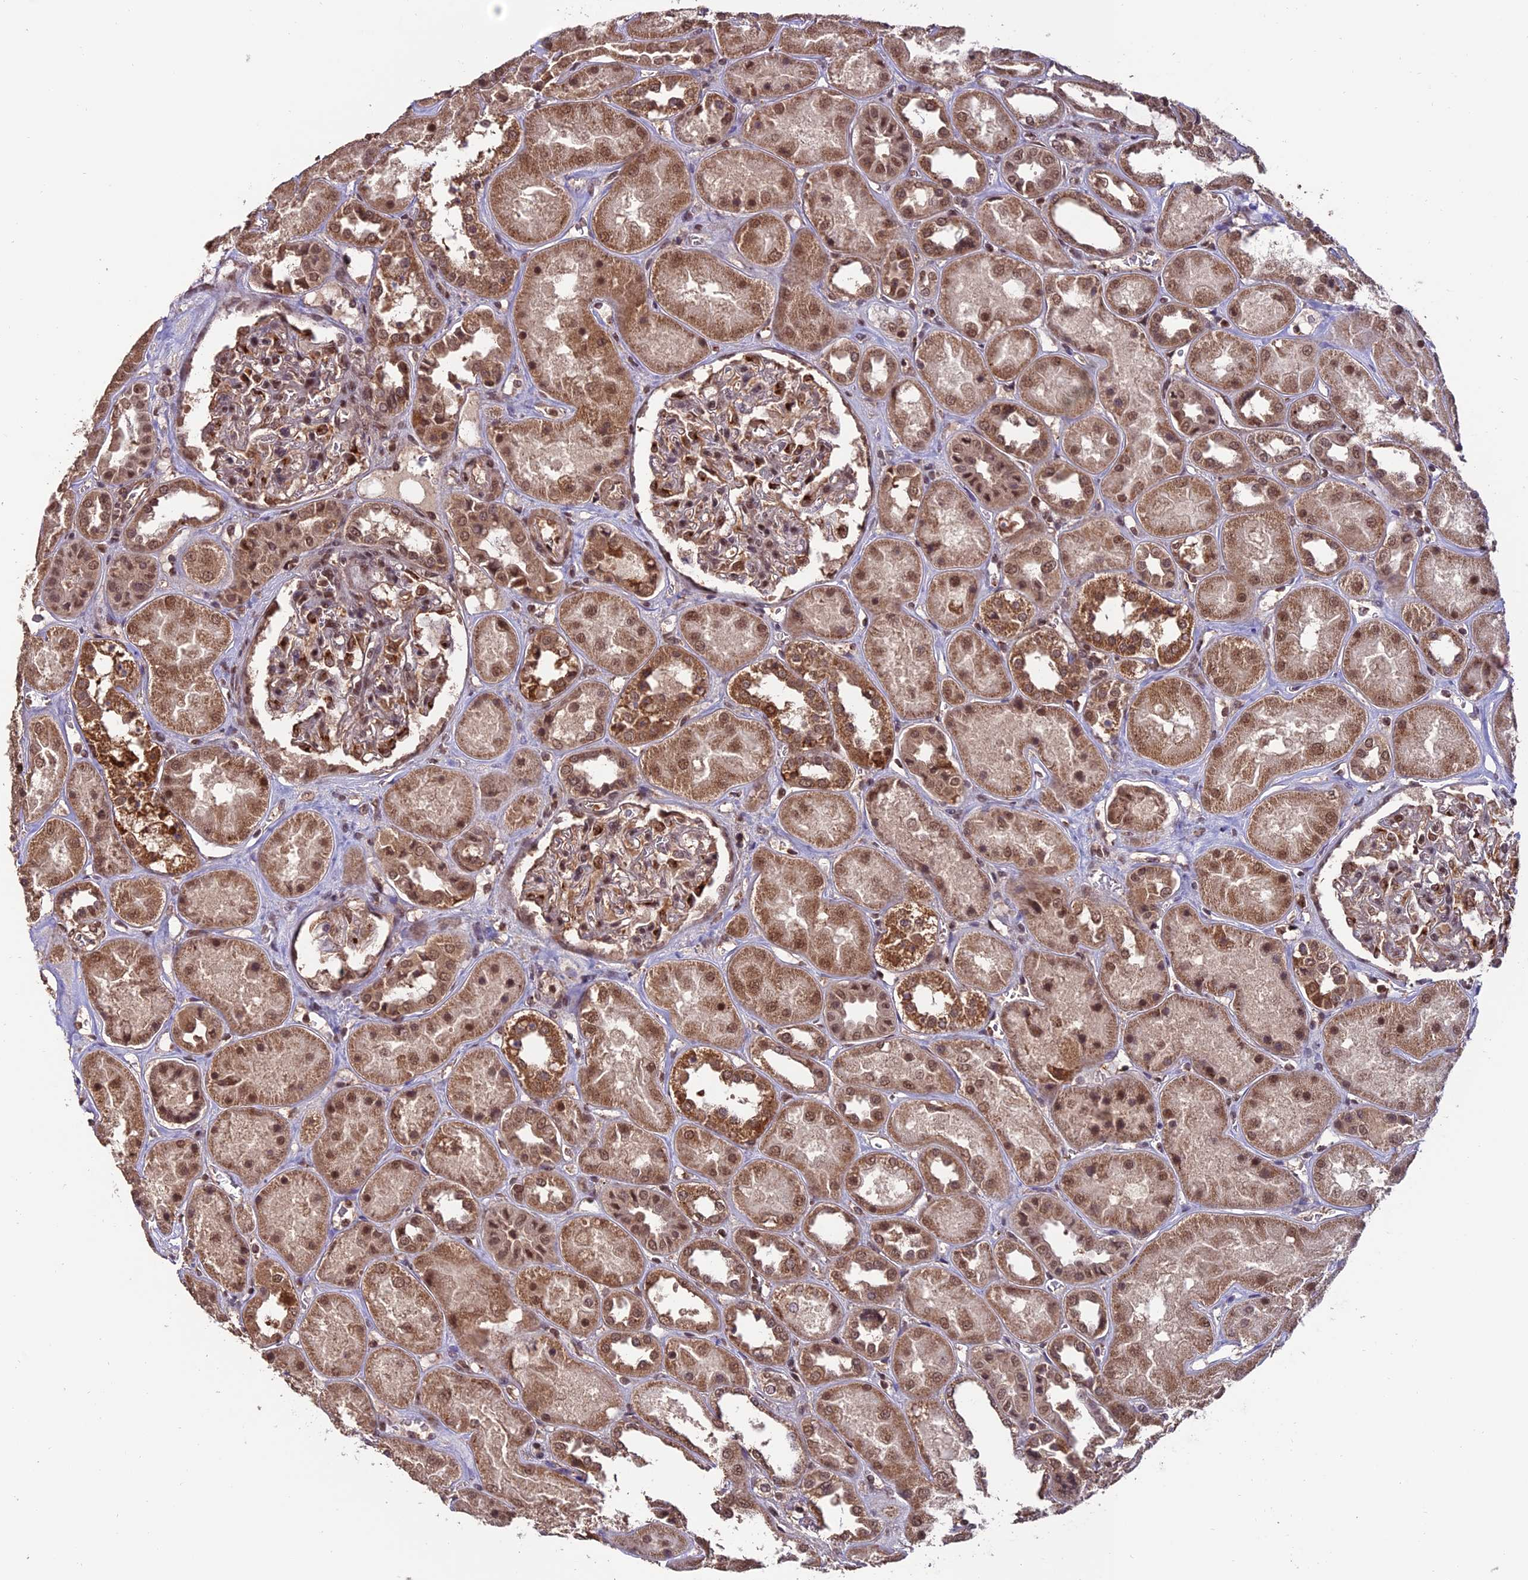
{"staining": {"intensity": "moderate", "quantity": "25%-75%", "location": "cytoplasmic/membranous,nuclear"}, "tissue": "kidney", "cell_type": "Cells in glomeruli", "image_type": "normal", "snomed": [{"axis": "morphology", "description": "Normal tissue, NOS"}, {"axis": "topography", "description": "Kidney"}], "caption": "A medium amount of moderate cytoplasmic/membranous,nuclear expression is appreciated in approximately 25%-75% of cells in glomeruli in unremarkable kidney. The protein of interest is stained brown, and the nuclei are stained in blue (DAB (3,3'-diaminobenzidine) IHC with brightfield microscopy, high magnification).", "gene": "CABIN1", "patient": {"sex": "male", "age": 70}}